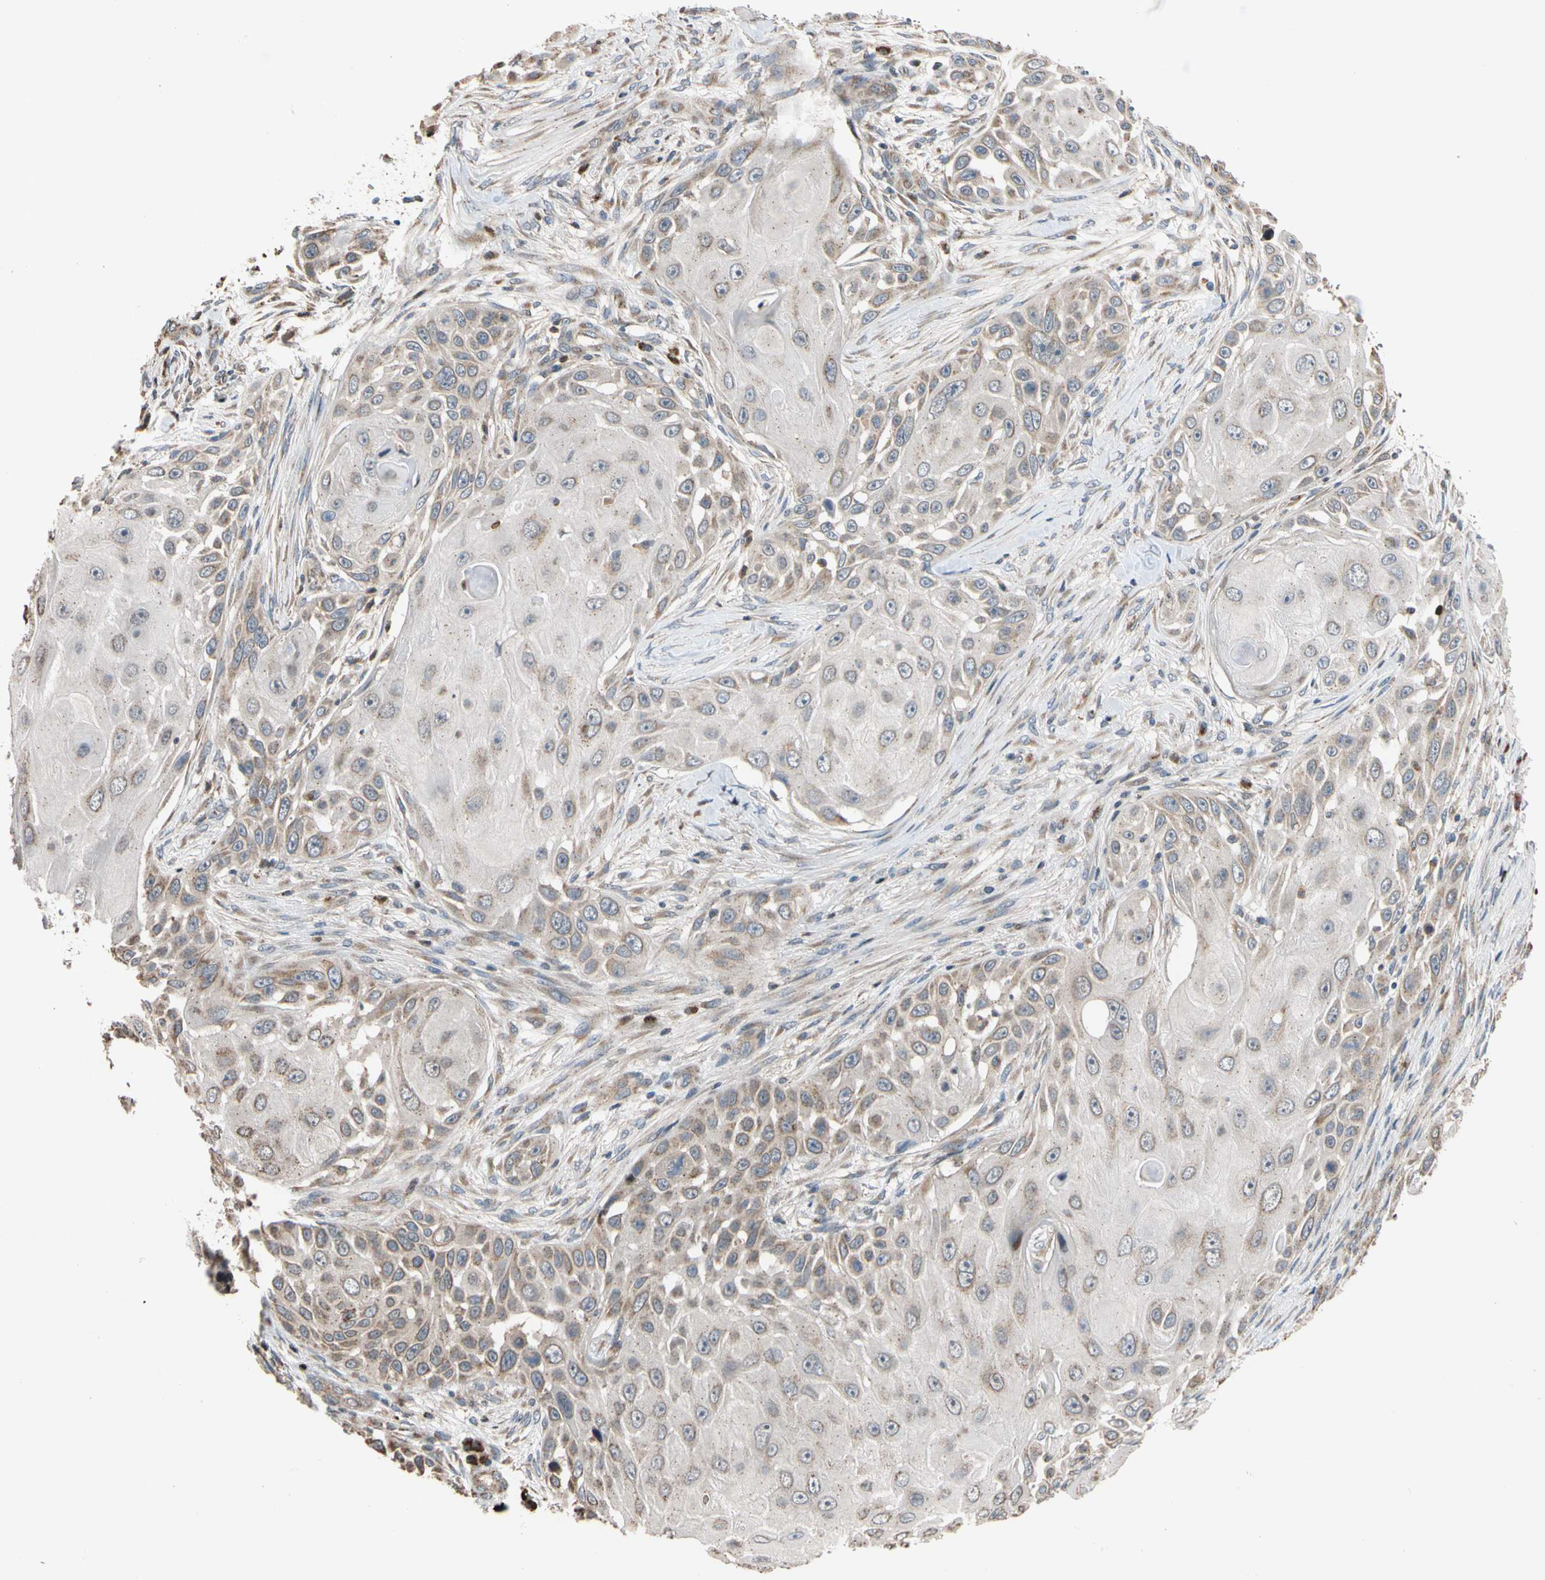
{"staining": {"intensity": "weak", "quantity": "25%-75%", "location": "cytoplasmic/membranous"}, "tissue": "skin cancer", "cell_type": "Tumor cells", "image_type": "cancer", "snomed": [{"axis": "morphology", "description": "Squamous cell carcinoma, NOS"}, {"axis": "topography", "description": "Skin"}], "caption": "IHC staining of skin squamous cell carcinoma, which shows low levels of weak cytoplasmic/membranous positivity in about 25%-75% of tumor cells indicating weak cytoplasmic/membranous protein expression. The staining was performed using DAB (brown) for protein detection and nuclei were counterstained in hematoxylin (blue).", "gene": "IP6K2", "patient": {"sex": "female", "age": 44}}